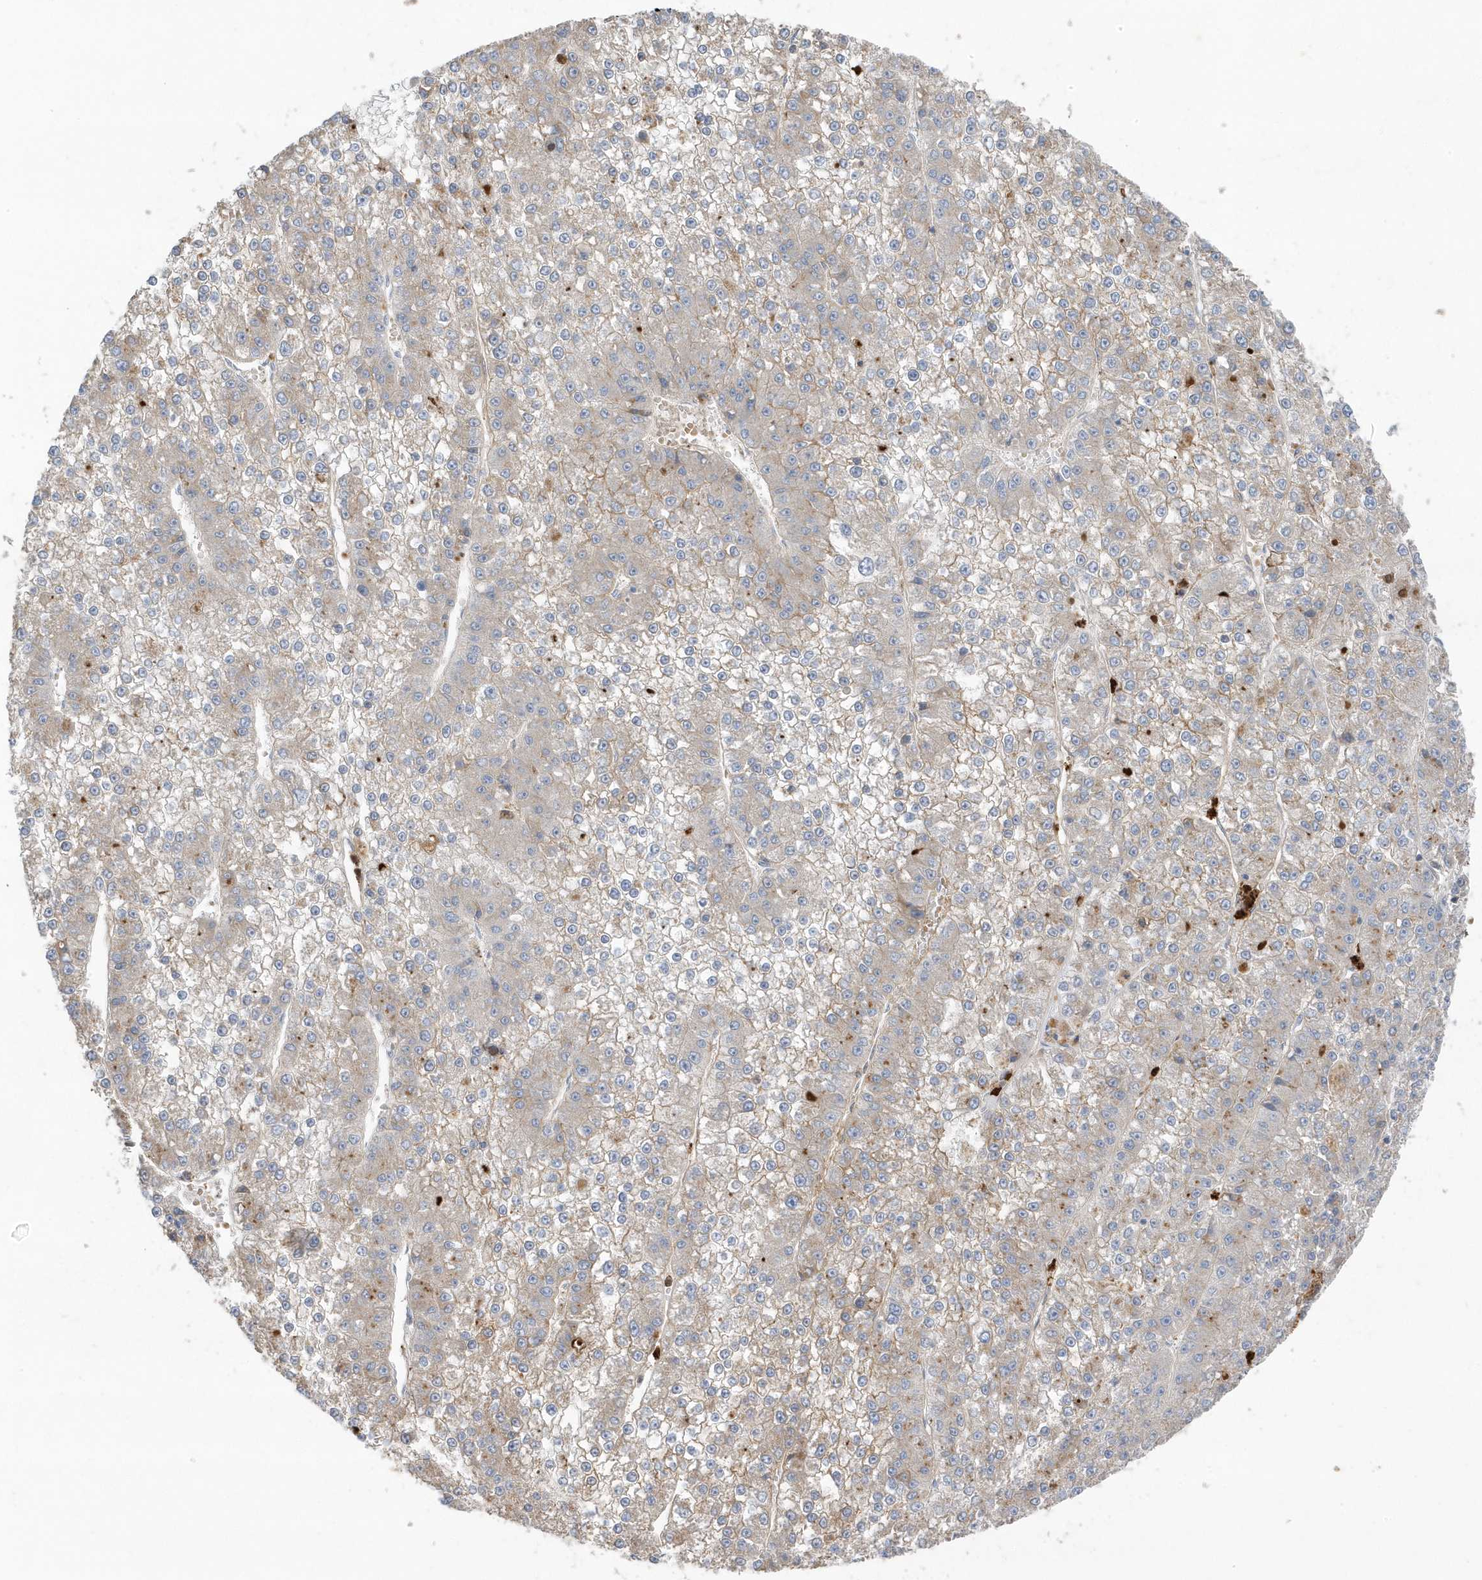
{"staining": {"intensity": "weak", "quantity": "<25%", "location": "cytoplasmic/membranous"}, "tissue": "liver cancer", "cell_type": "Tumor cells", "image_type": "cancer", "snomed": [{"axis": "morphology", "description": "Carcinoma, Hepatocellular, NOS"}, {"axis": "topography", "description": "Liver"}], "caption": "This is an immunohistochemistry (IHC) micrograph of human hepatocellular carcinoma (liver). There is no expression in tumor cells.", "gene": "DPP9", "patient": {"sex": "female", "age": 73}}